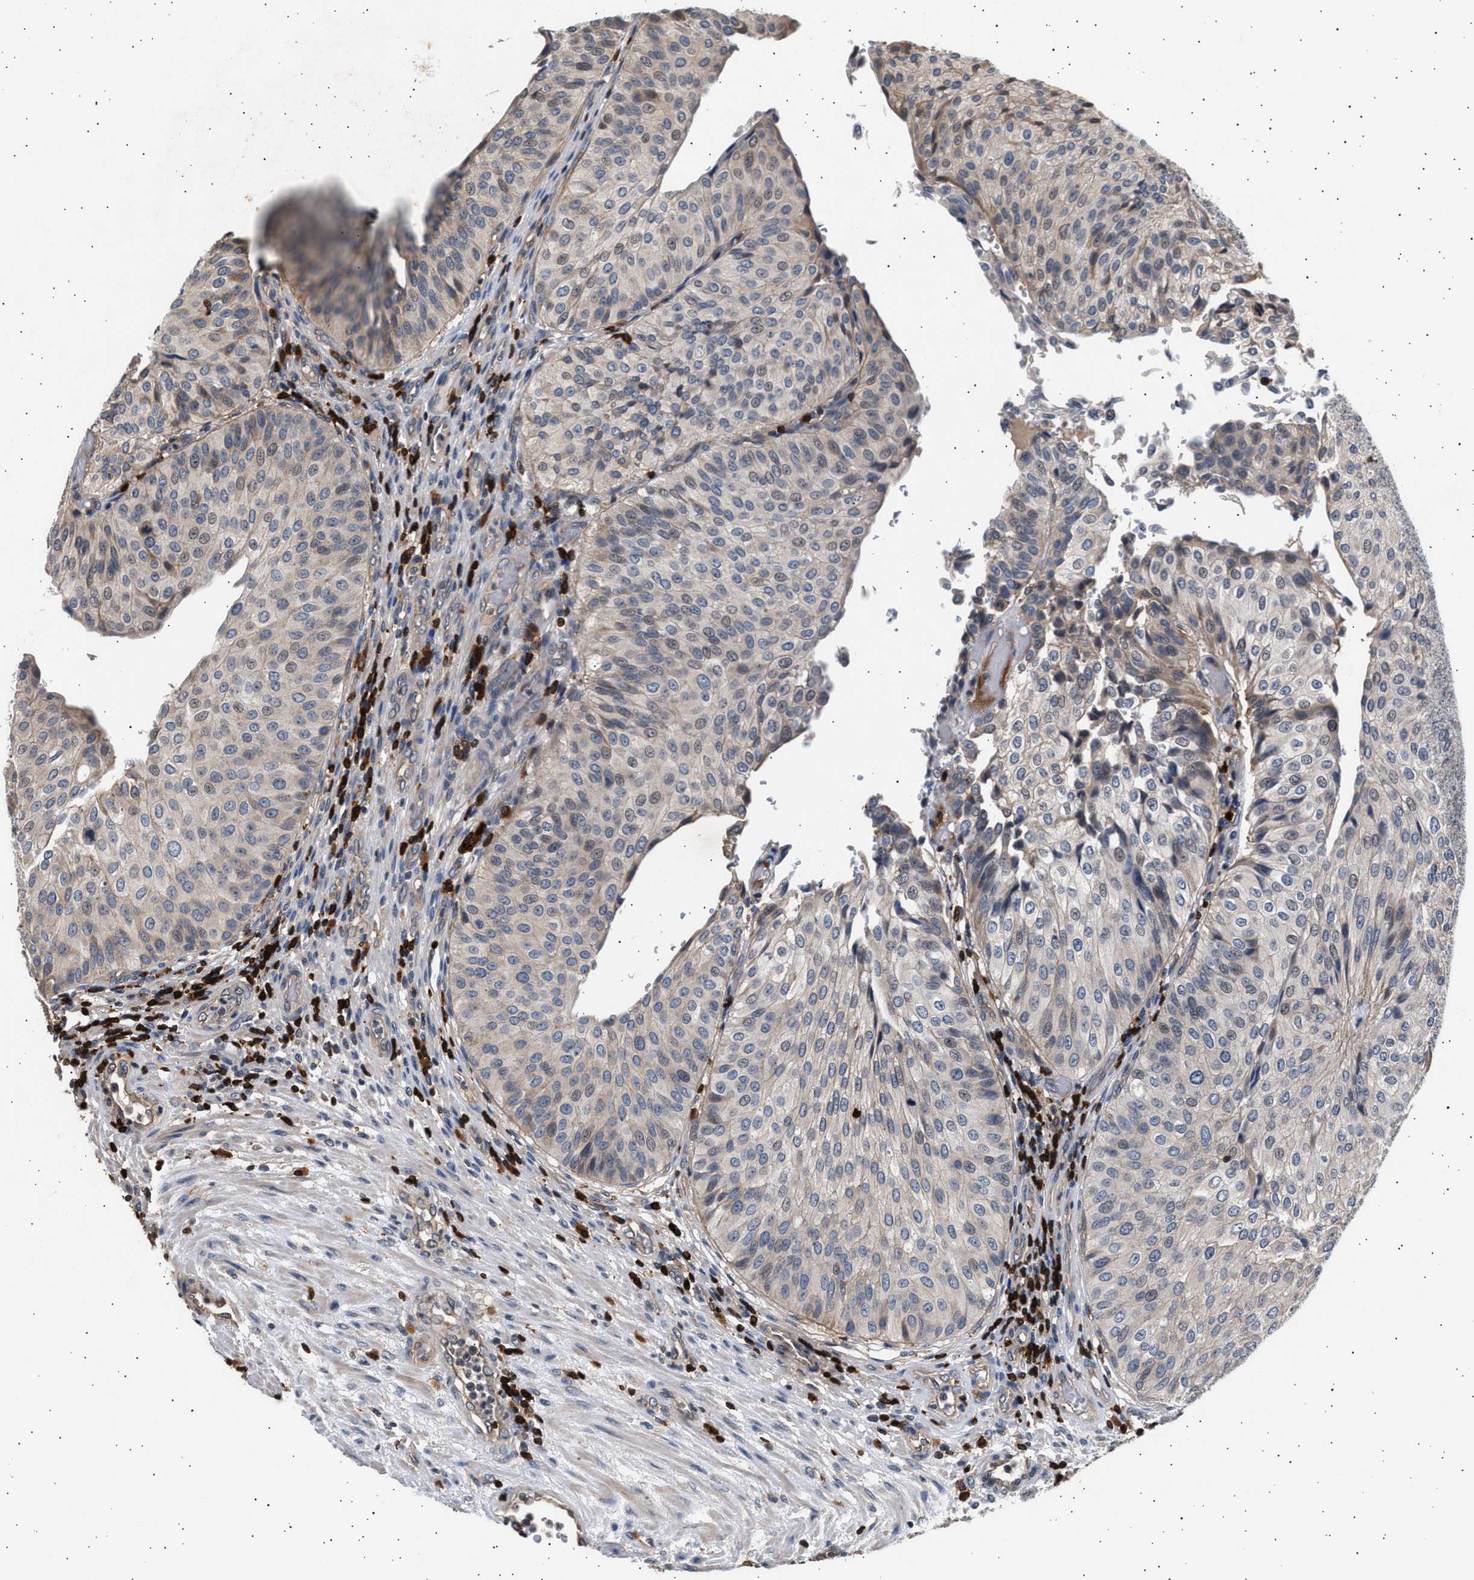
{"staining": {"intensity": "negative", "quantity": "none", "location": "none"}, "tissue": "urothelial cancer", "cell_type": "Tumor cells", "image_type": "cancer", "snomed": [{"axis": "morphology", "description": "Urothelial carcinoma, Low grade"}, {"axis": "topography", "description": "Urinary bladder"}], "caption": "A photomicrograph of urothelial cancer stained for a protein exhibits no brown staining in tumor cells.", "gene": "GRAP2", "patient": {"sex": "male", "age": 67}}